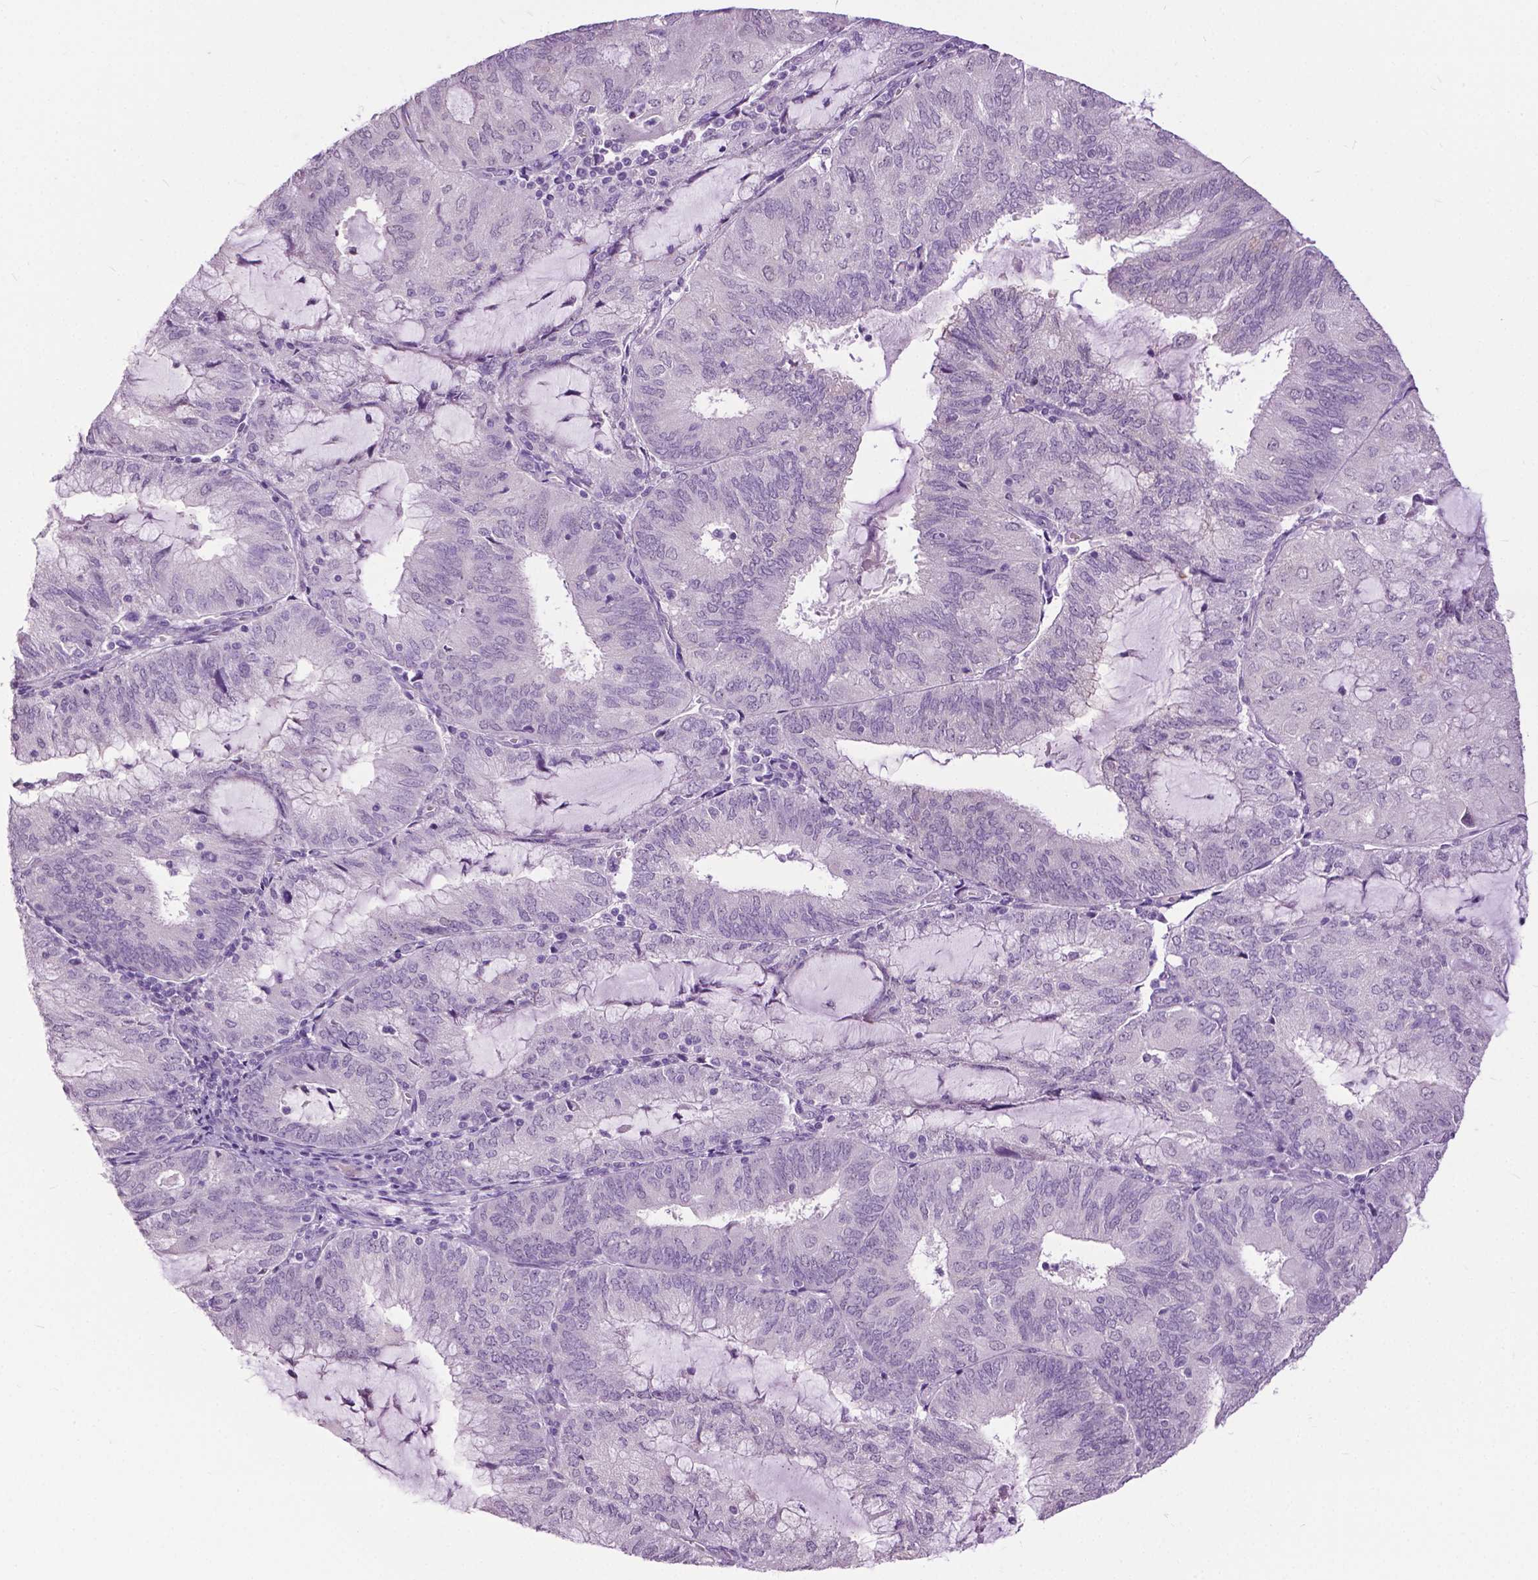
{"staining": {"intensity": "negative", "quantity": "none", "location": "none"}, "tissue": "endometrial cancer", "cell_type": "Tumor cells", "image_type": "cancer", "snomed": [{"axis": "morphology", "description": "Adenocarcinoma, NOS"}, {"axis": "topography", "description": "Endometrium"}], "caption": "Image shows no protein positivity in tumor cells of endometrial adenocarcinoma tissue.", "gene": "GPR37L1", "patient": {"sex": "female", "age": 81}}